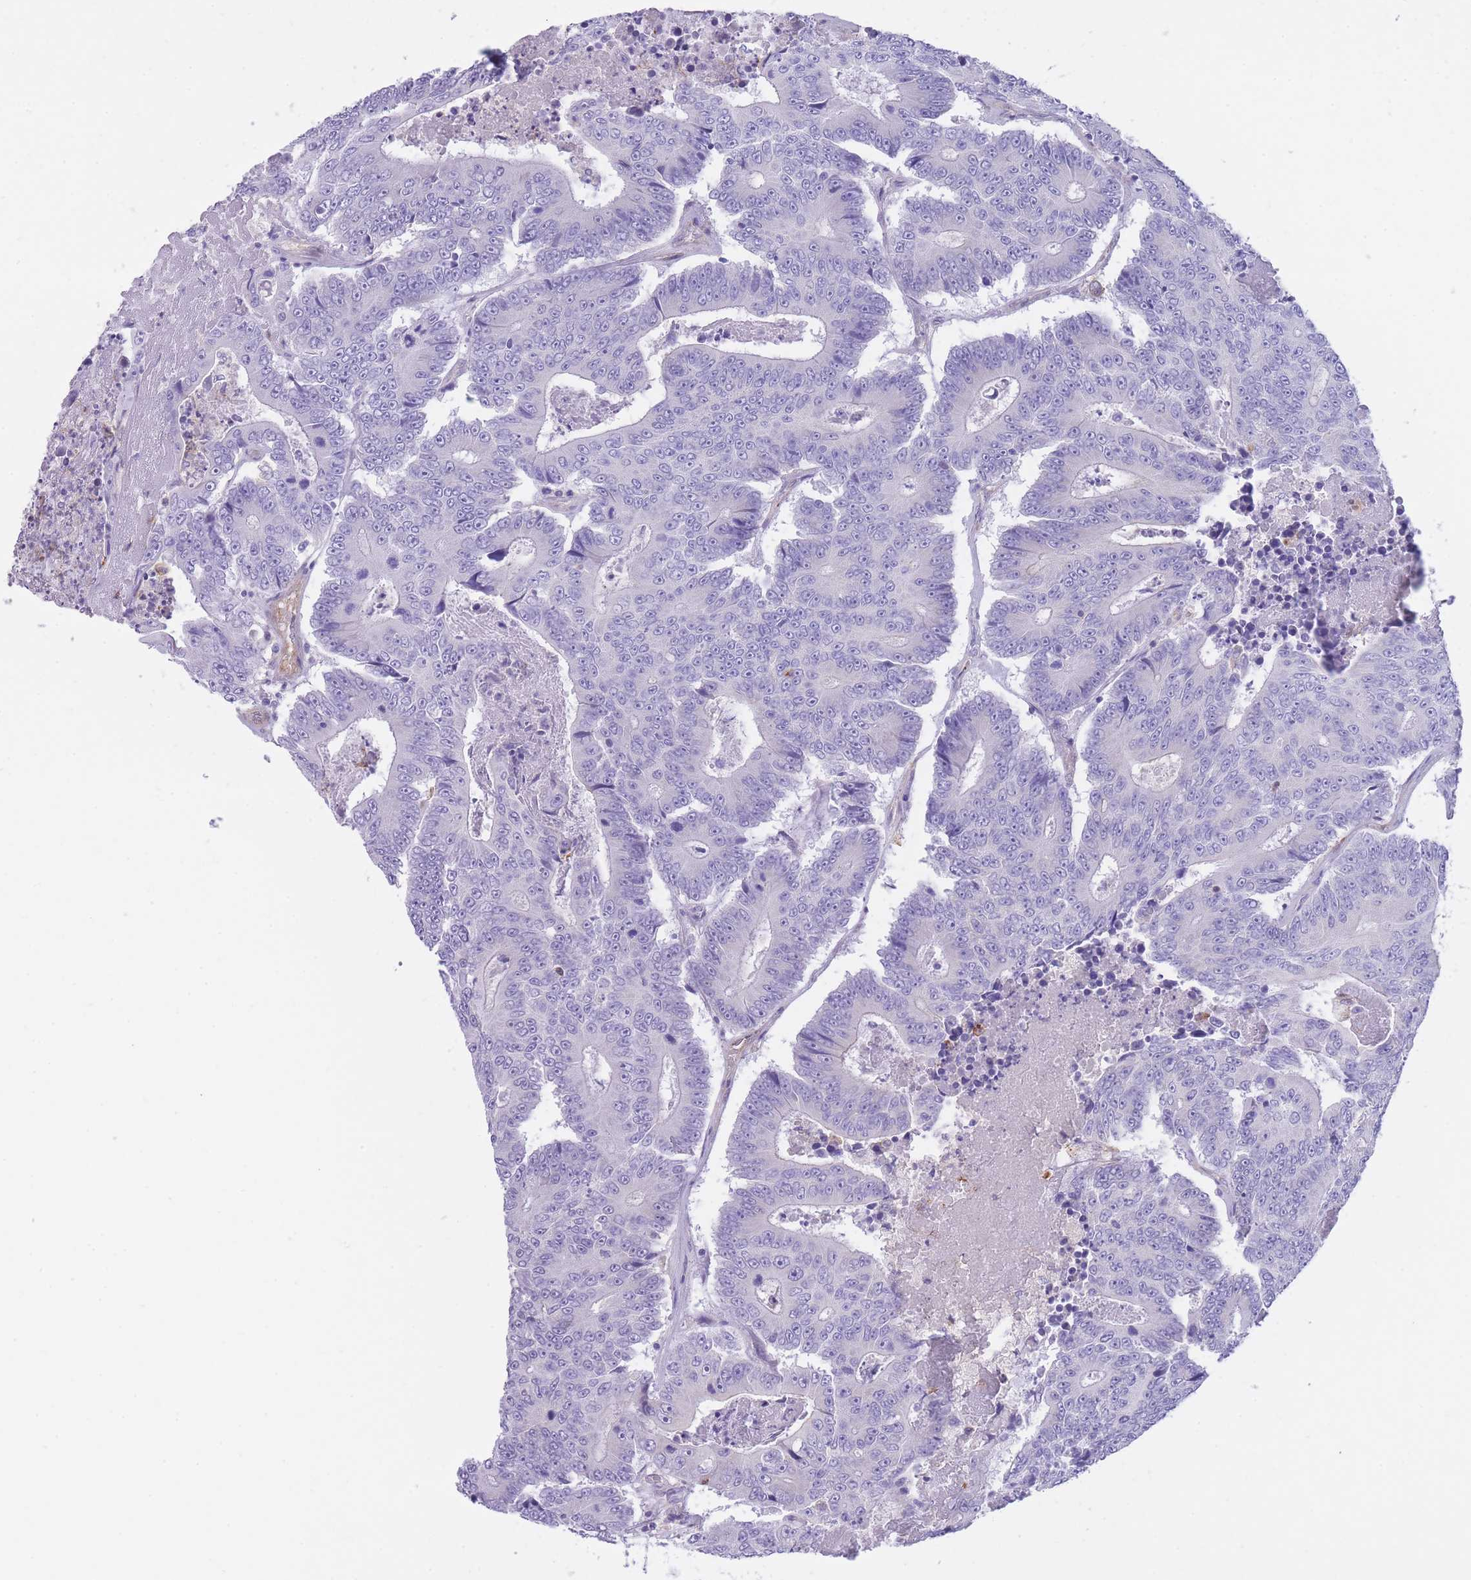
{"staining": {"intensity": "negative", "quantity": "none", "location": "none"}, "tissue": "colorectal cancer", "cell_type": "Tumor cells", "image_type": "cancer", "snomed": [{"axis": "morphology", "description": "Adenocarcinoma, NOS"}, {"axis": "topography", "description": "Colon"}], "caption": "DAB immunohistochemical staining of colorectal cancer demonstrates no significant positivity in tumor cells. (Immunohistochemistry (ihc), brightfield microscopy, high magnification).", "gene": "LDB3", "patient": {"sex": "male", "age": 83}}